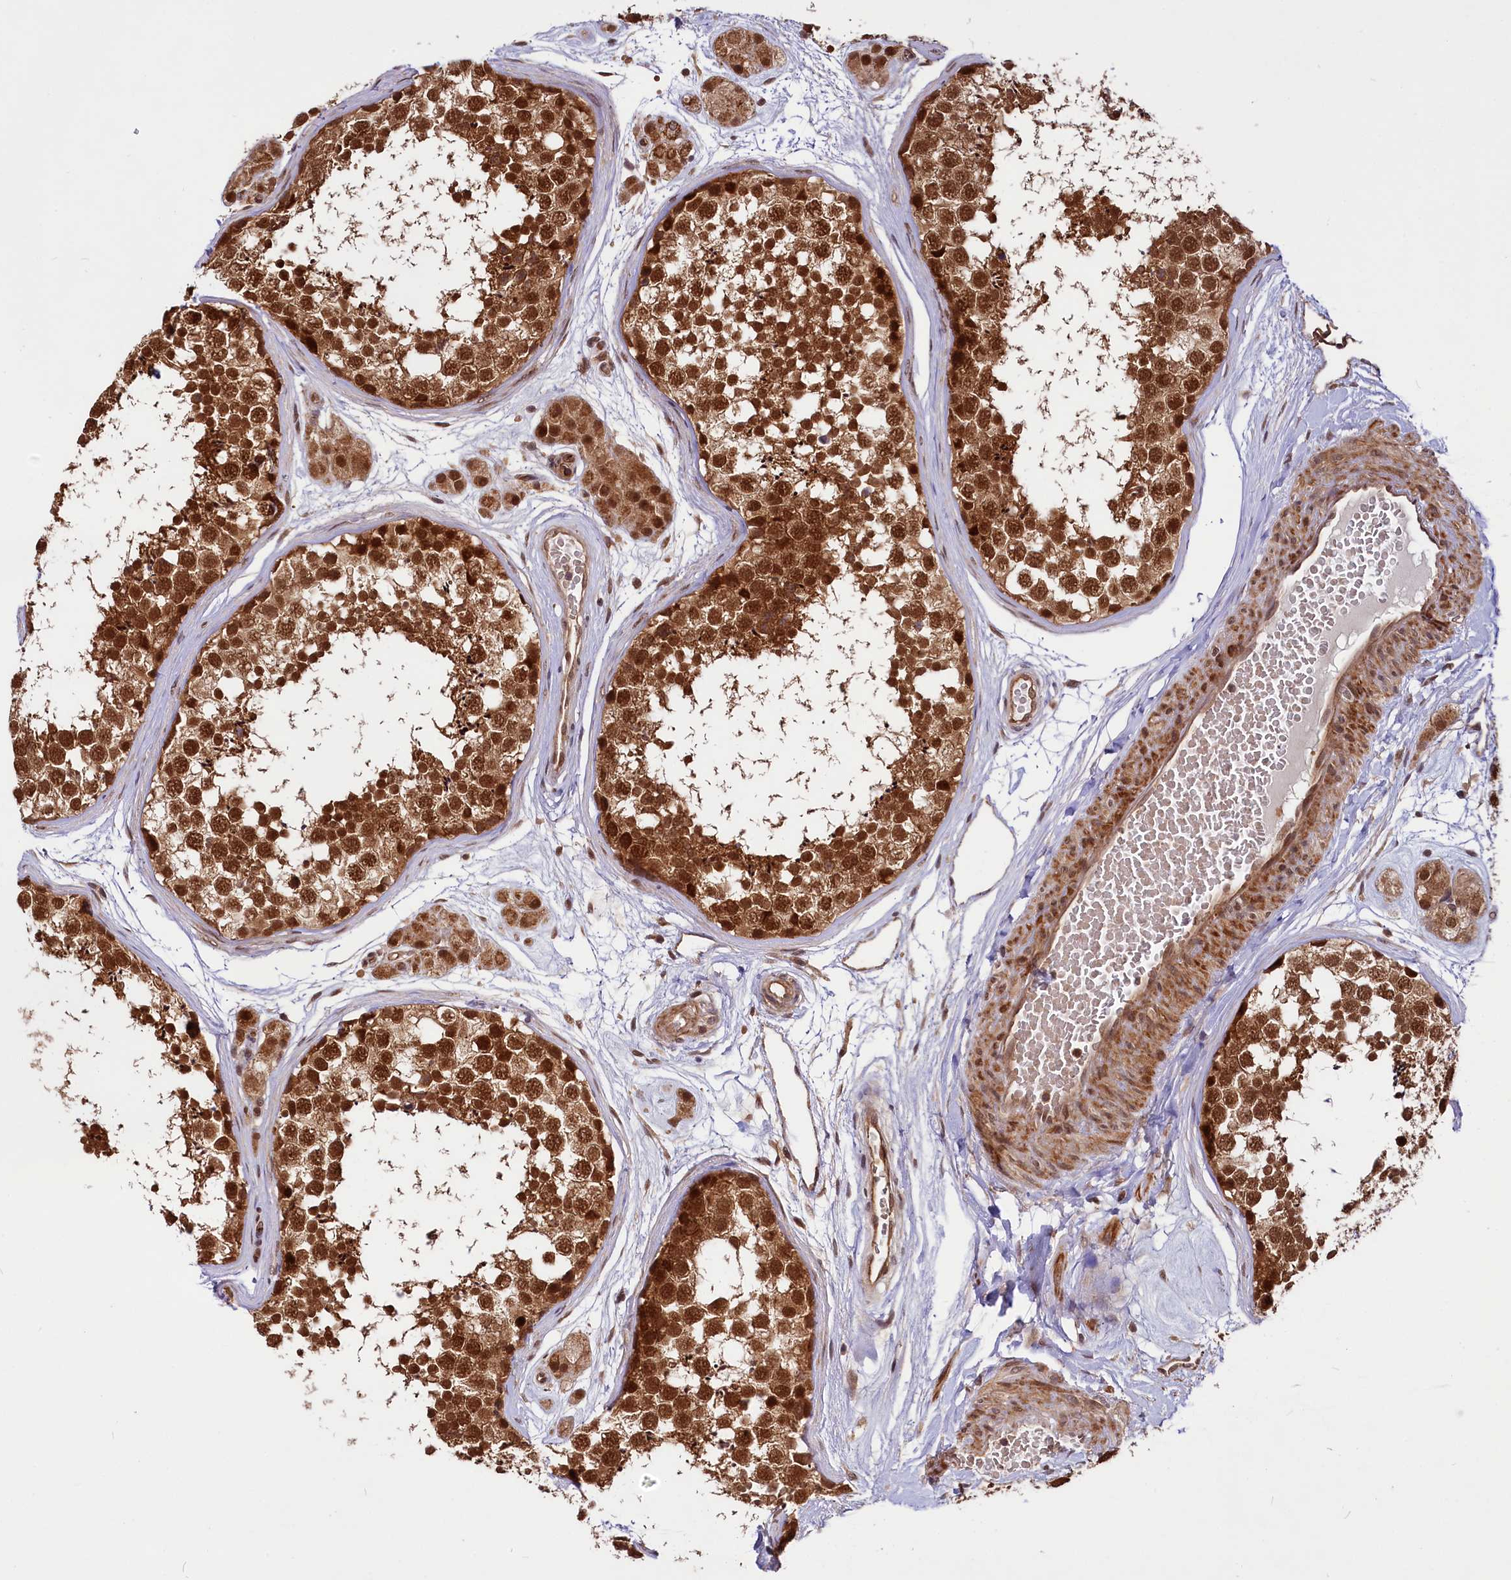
{"staining": {"intensity": "strong", "quantity": ">75%", "location": "cytoplasmic/membranous,nuclear"}, "tissue": "testis", "cell_type": "Cells in seminiferous ducts", "image_type": "normal", "snomed": [{"axis": "morphology", "description": "Normal tissue, NOS"}, {"axis": "topography", "description": "Testis"}], "caption": "High-magnification brightfield microscopy of normal testis stained with DAB (3,3'-diaminobenzidine) (brown) and counterstained with hematoxylin (blue). cells in seminiferous ducts exhibit strong cytoplasmic/membranous,nuclear expression is appreciated in about>75% of cells. (IHC, brightfield microscopy, high magnification).", "gene": "UBE3A", "patient": {"sex": "male", "age": 56}}